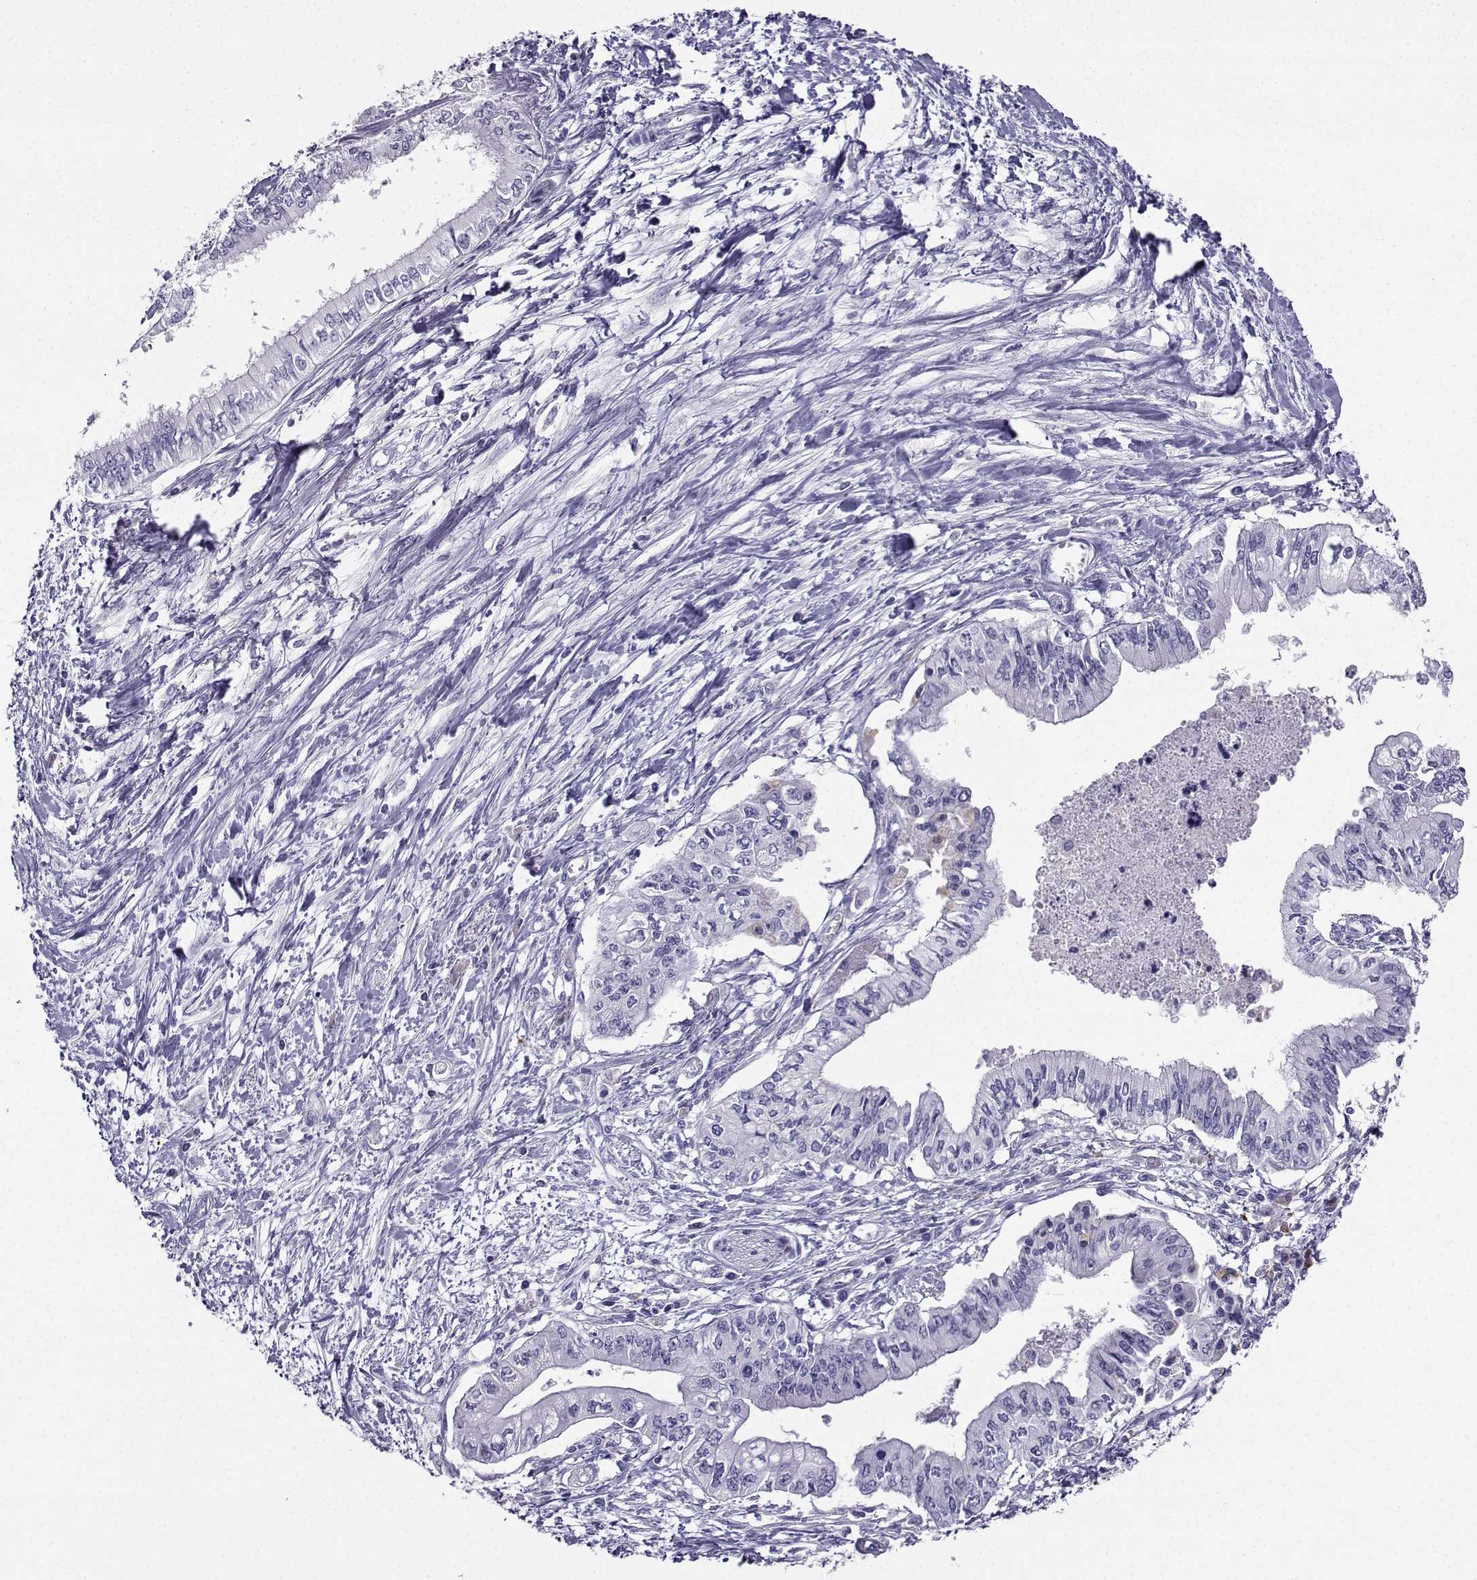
{"staining": {"intensity": "negative", "quantity": "none", "location": "none"}, "tissue": "pancreatic cancer", "cell_type": "Tumor cells", "image_type": "cancer", "snomed": [{"axis": "morphology", "description": "Adenocarcinoma, NOS"}, {"axis": "topography", "description": "Pancreas"}], "caption": "The photomicrograph displays no staining of tumor cells in pancreatic adenocarcinoma.", "gene": "LINGO1", "patient": {"sex": "female", "age": 61}}